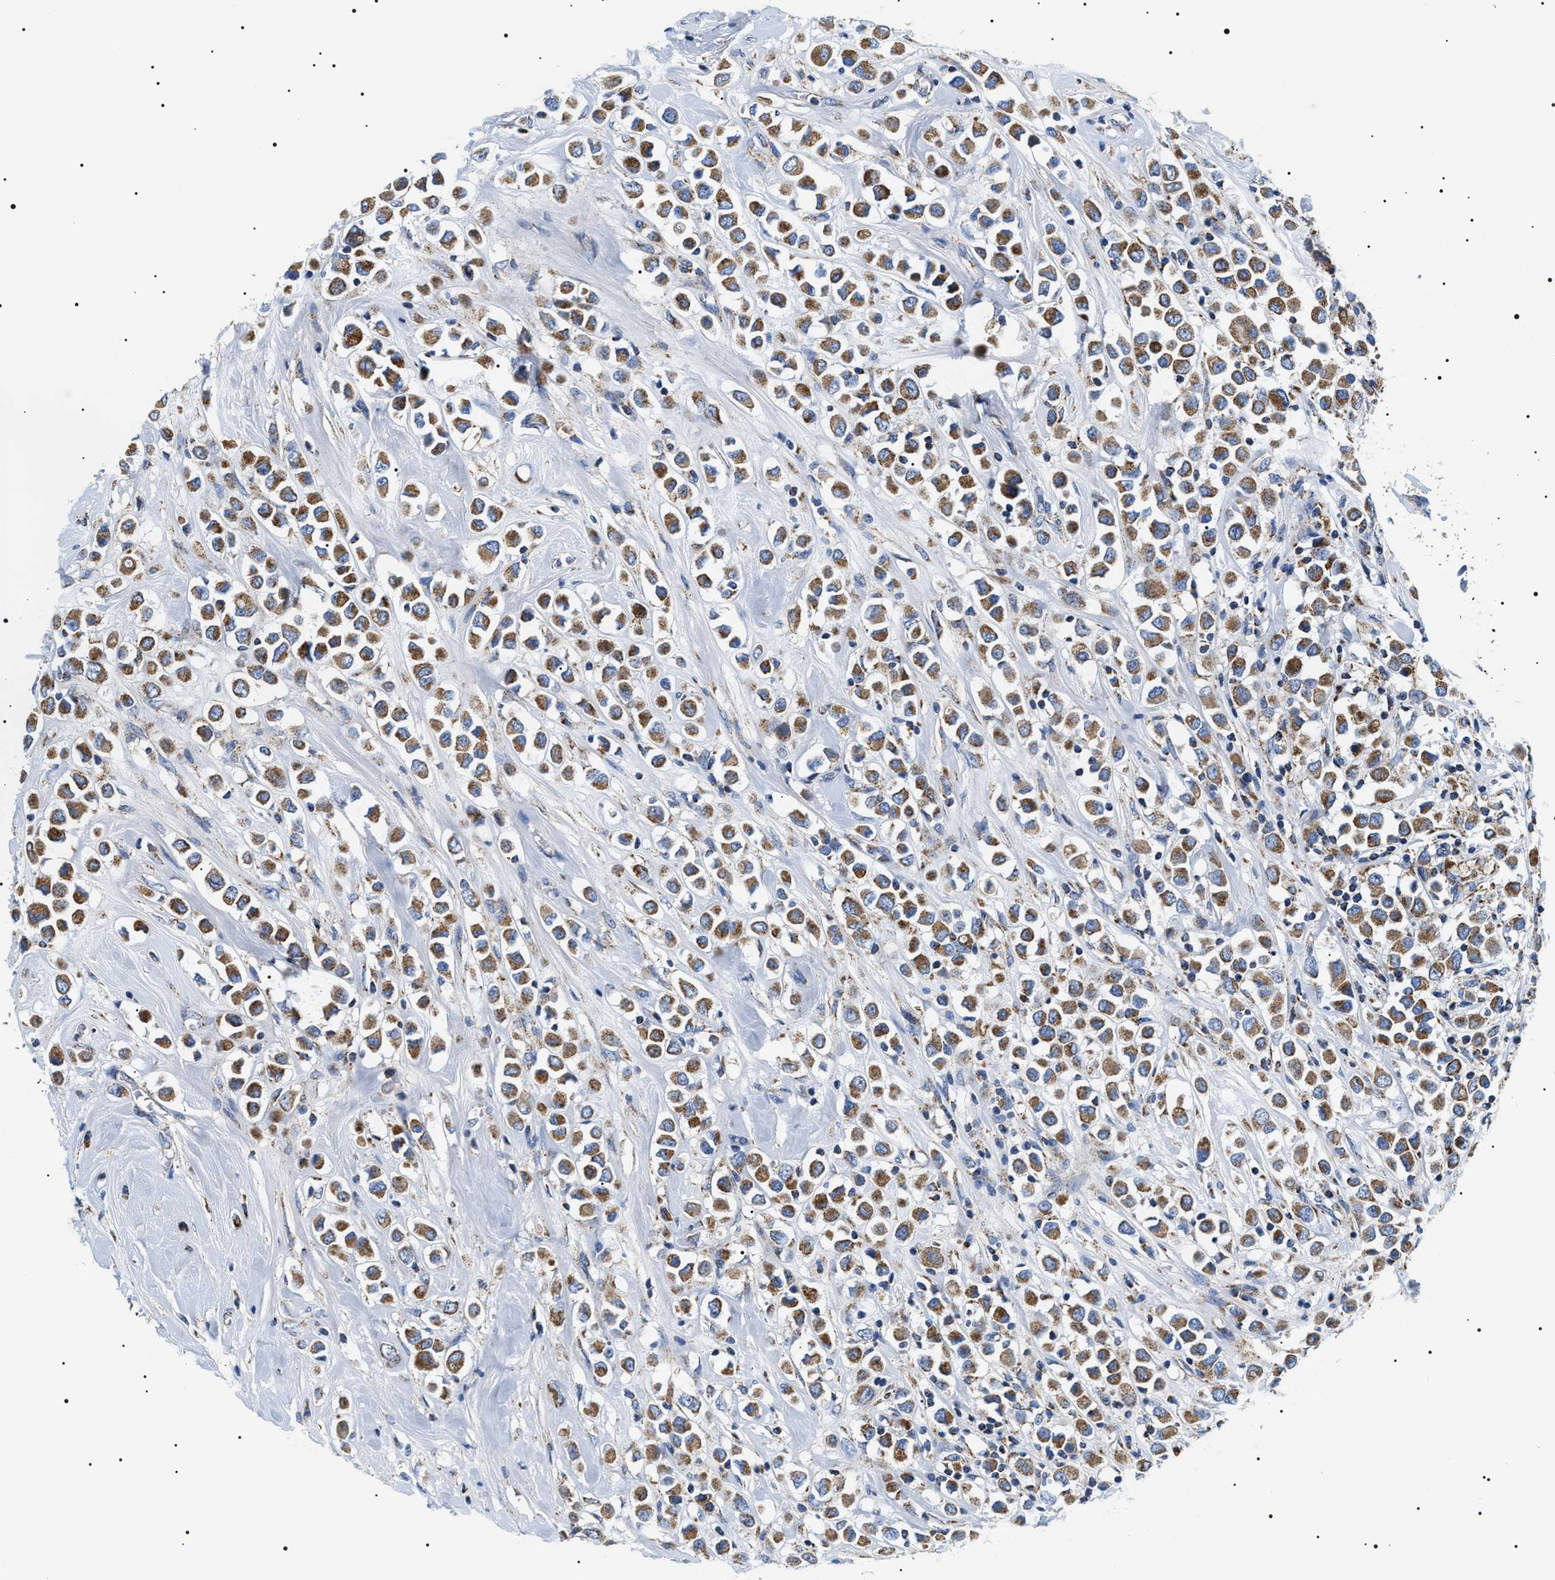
{"staining": {"intensity": "moderate", "quantity": ">75%", "location": "cytoplasmic/membranous"}, "tissue": "breast cancer", "cell_type": "Tumor cells", "image_type": "cancer", "snomed": [{"axis": "morphology", "description": "Duct carcinoma"}, {"axis": "topography", "description": "Breast"}], "caption": "Human breast cancer (intraductal carcinoma) stained for a protein (brown) displays moderate cytoplasmic/membranous positive positivity in about >75% of tumor cells.", "gene": "OXSM", "patient": {"sex": "female", "age": 61}}